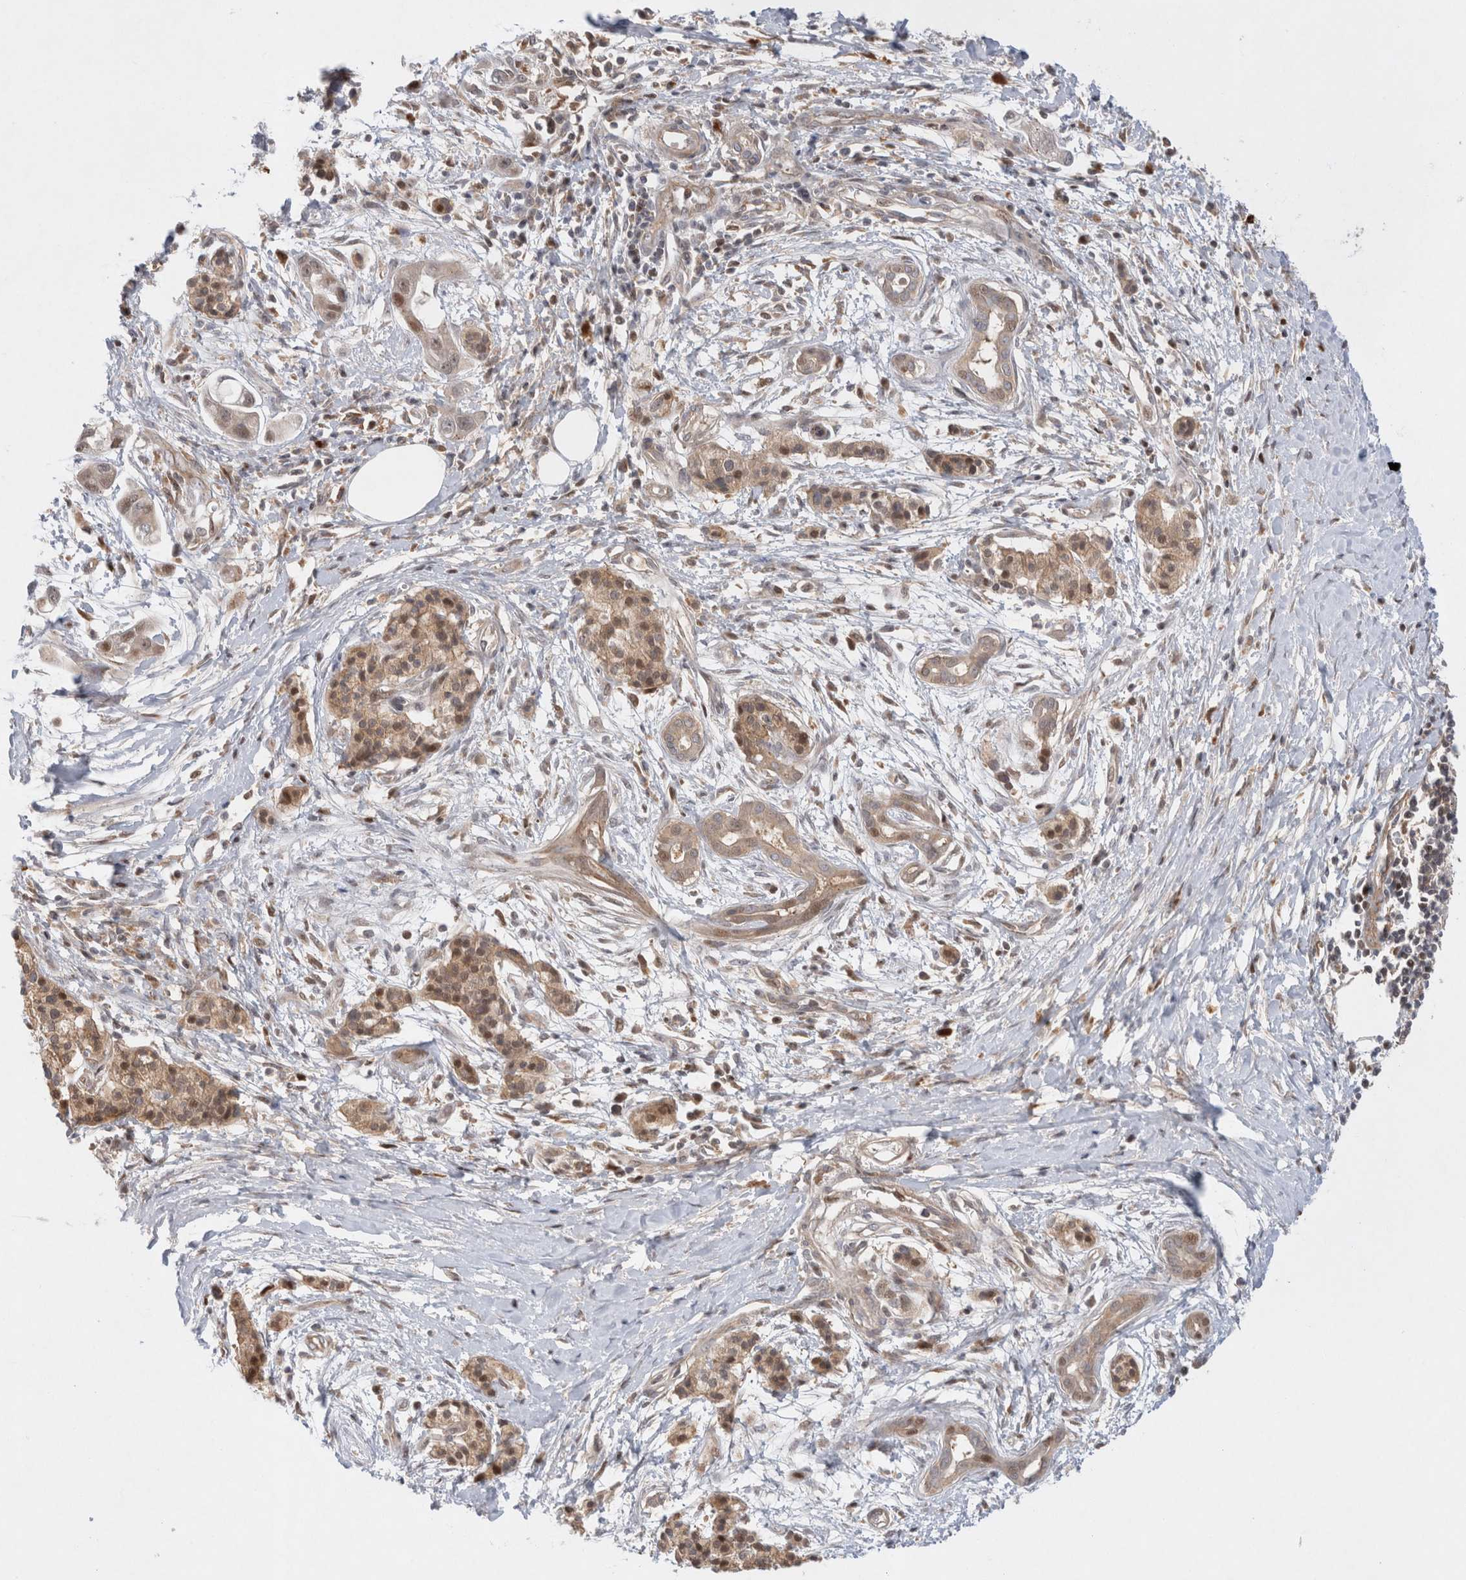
{"staining": {"intensity": "weak", "quantity": ">75%", "location": "cytoplasmic/membranous,nuclear"}, "tissue": "pancreatic cancer", "cell_type": "Tumor cells", "image_type": "cancer", "snomed": [{"axis": "morphology", "description": "Adenocarcinoma, NOS"}, {"axis": "topography", "description": "Pancreas"}], "caption": "Immunohistochemical staining of pancreatic adenocarcinoma shows weak cytoplasmic/membranous and nuclear protein expression in approximately >75% of tumor cells.", "gene": "HTT", "patient": {"sex": "male", "age": 59}}